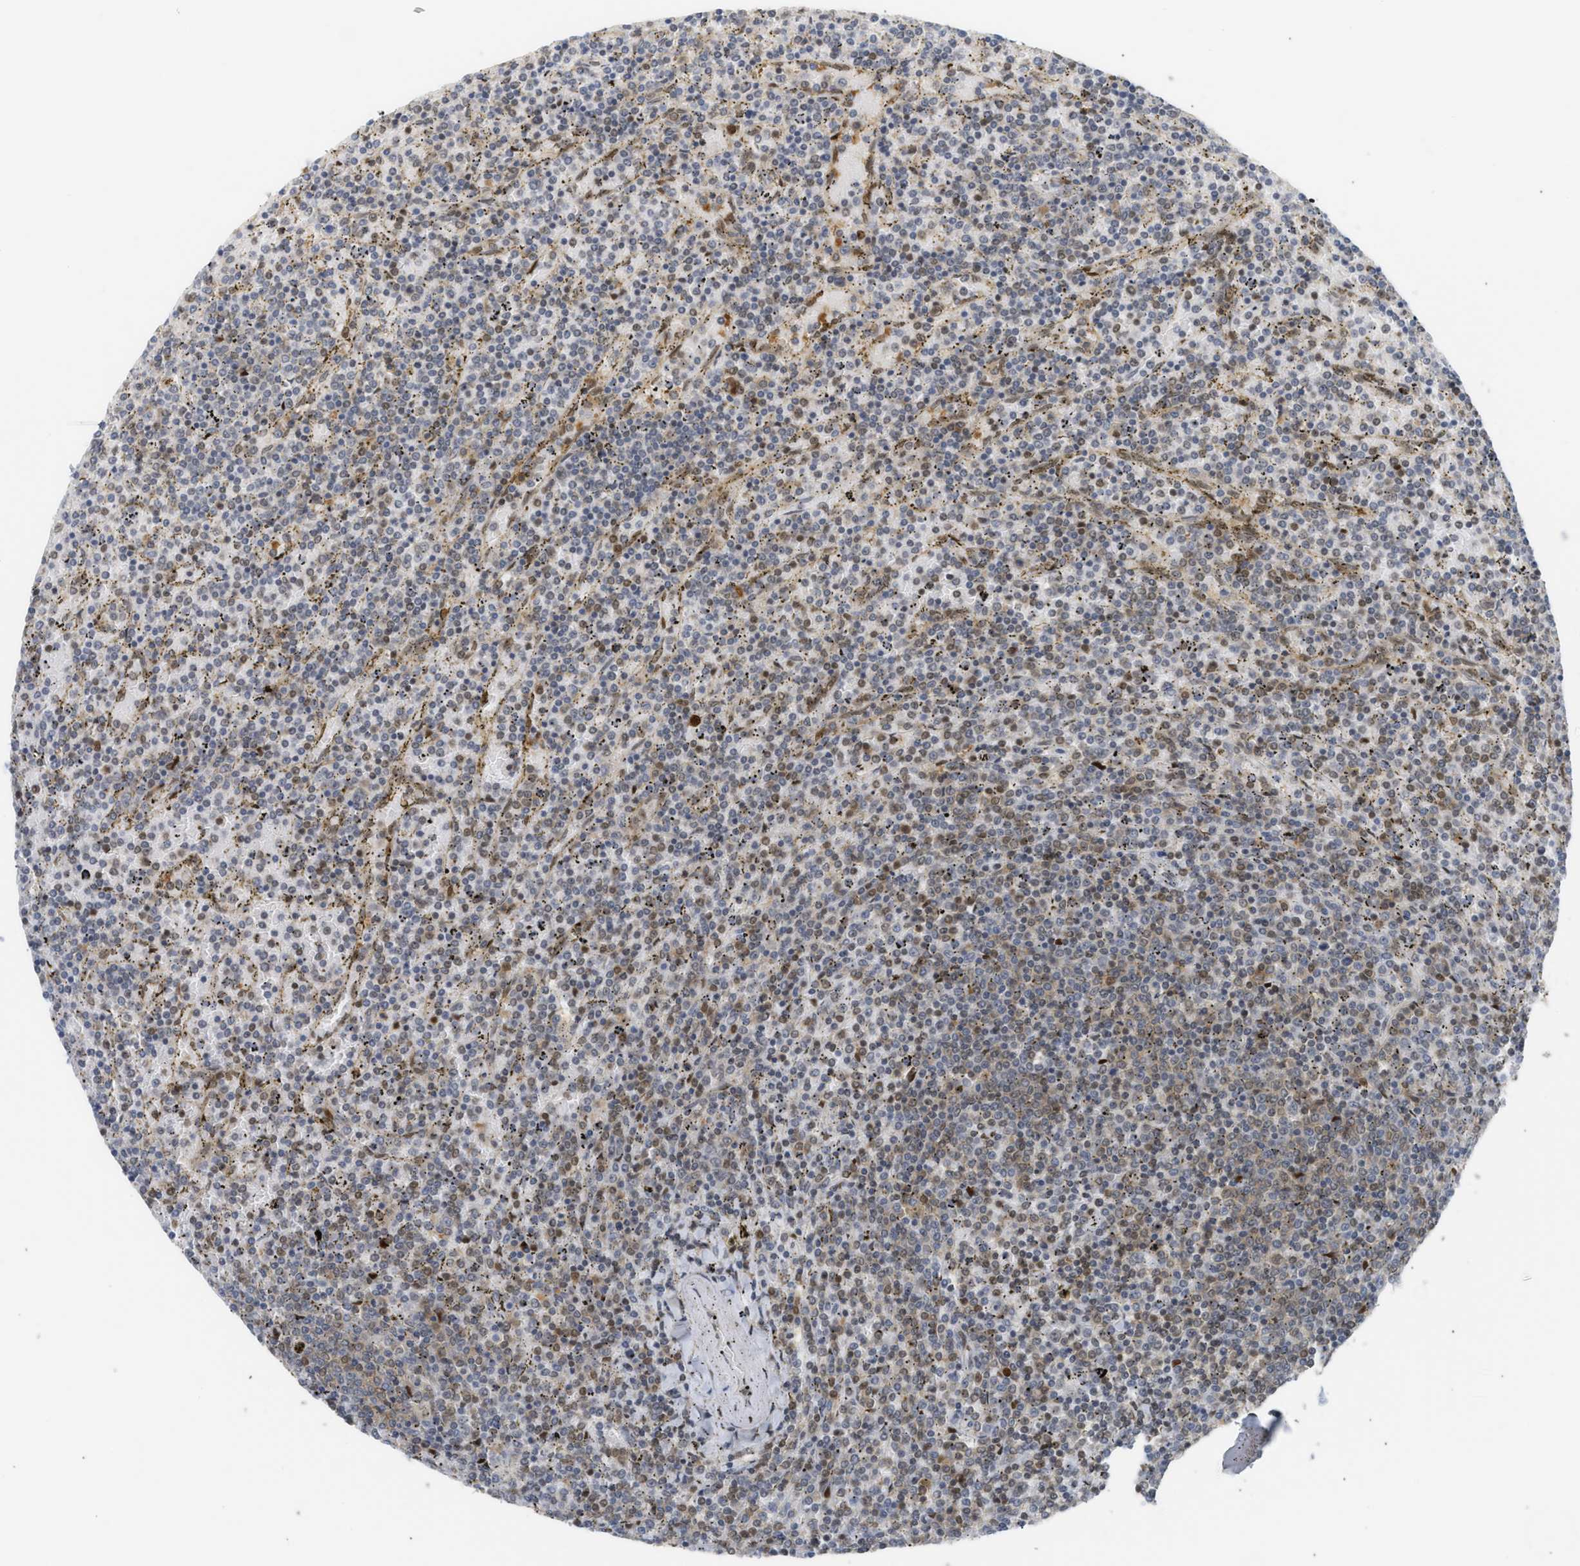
{"staining": {"intensity": "moderate", "quantity": "25%-75%", "location": "nuclear"}, "tissue": "lymphoma", "cell_type": "Tumor cells", "image_type": "cancer", "snomed": [{"axis": "morphology", "description": "Malignant lymphoma, non-Hodgkin's type, Low grade"}, {"axis": "topography", "description": "Spleen"}], "caption": "Moderate nuclear expression is present in approximately 25%-75% of tumor cells in lymphoma.", "gene": "SSBP2", "patient": {"sex": "female", "age": 77}}